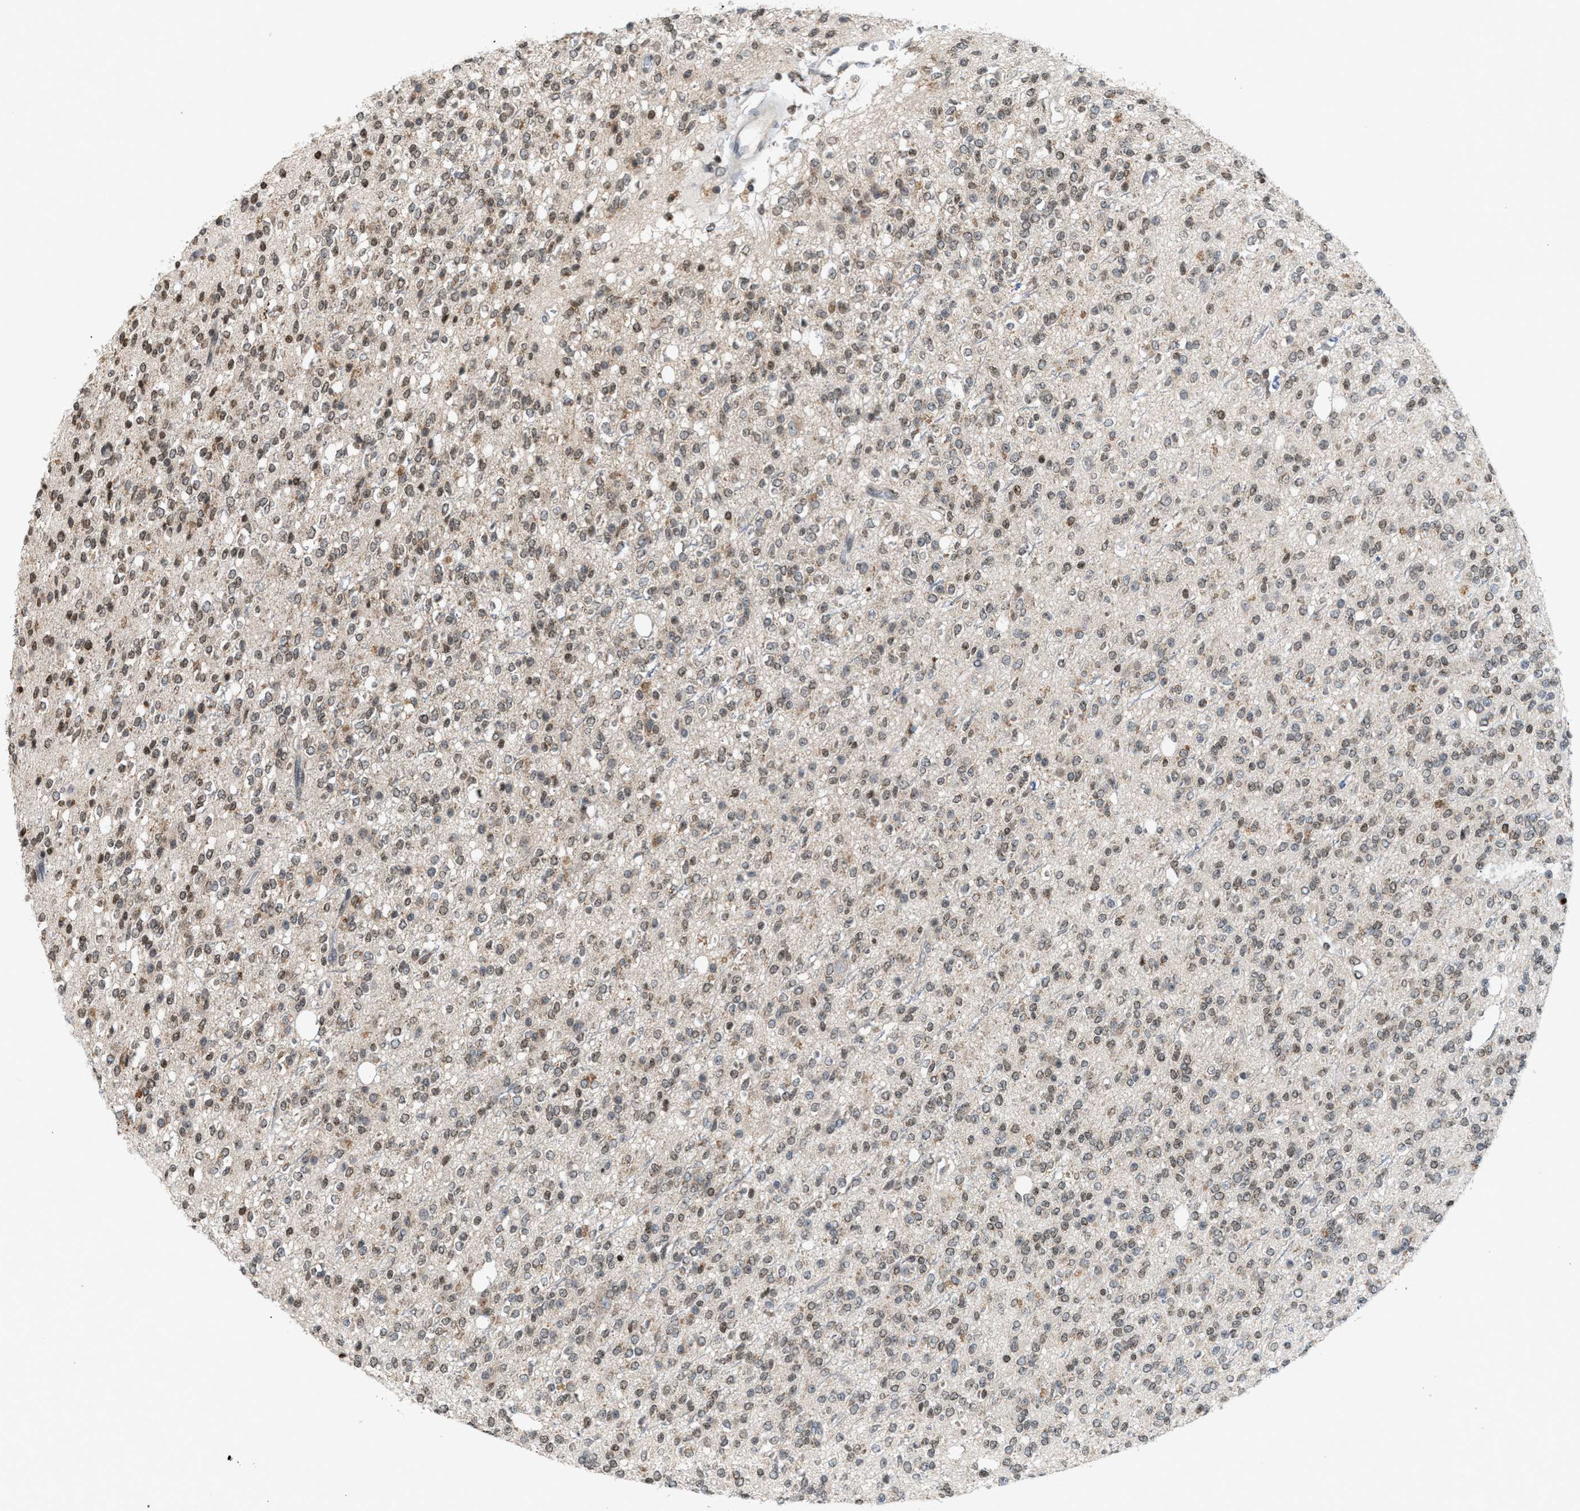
{"staining": {"intensity": "weak", "quantity": "25%-75%", "location": "nuclear"}, "tissue": "glioma", "cell_type": "Tumor cells", "image_type": "cancer", "snomed": [{"axis": "morphology", "description": "Glioma, malignant, High grade"}, {"axis": "topography", "description": "Brain"}], "caption": "High-power microscopy captured an IHC photomicrograph of glioma, revealing weak nuclear staining in about 25%-75% of tumor cells. Immunohistochemistry stains the protein of interest in brown and the nuclei are stained blue.", "gene": "PRUNE2", "patient": {"sex": "male", "age": 34}}